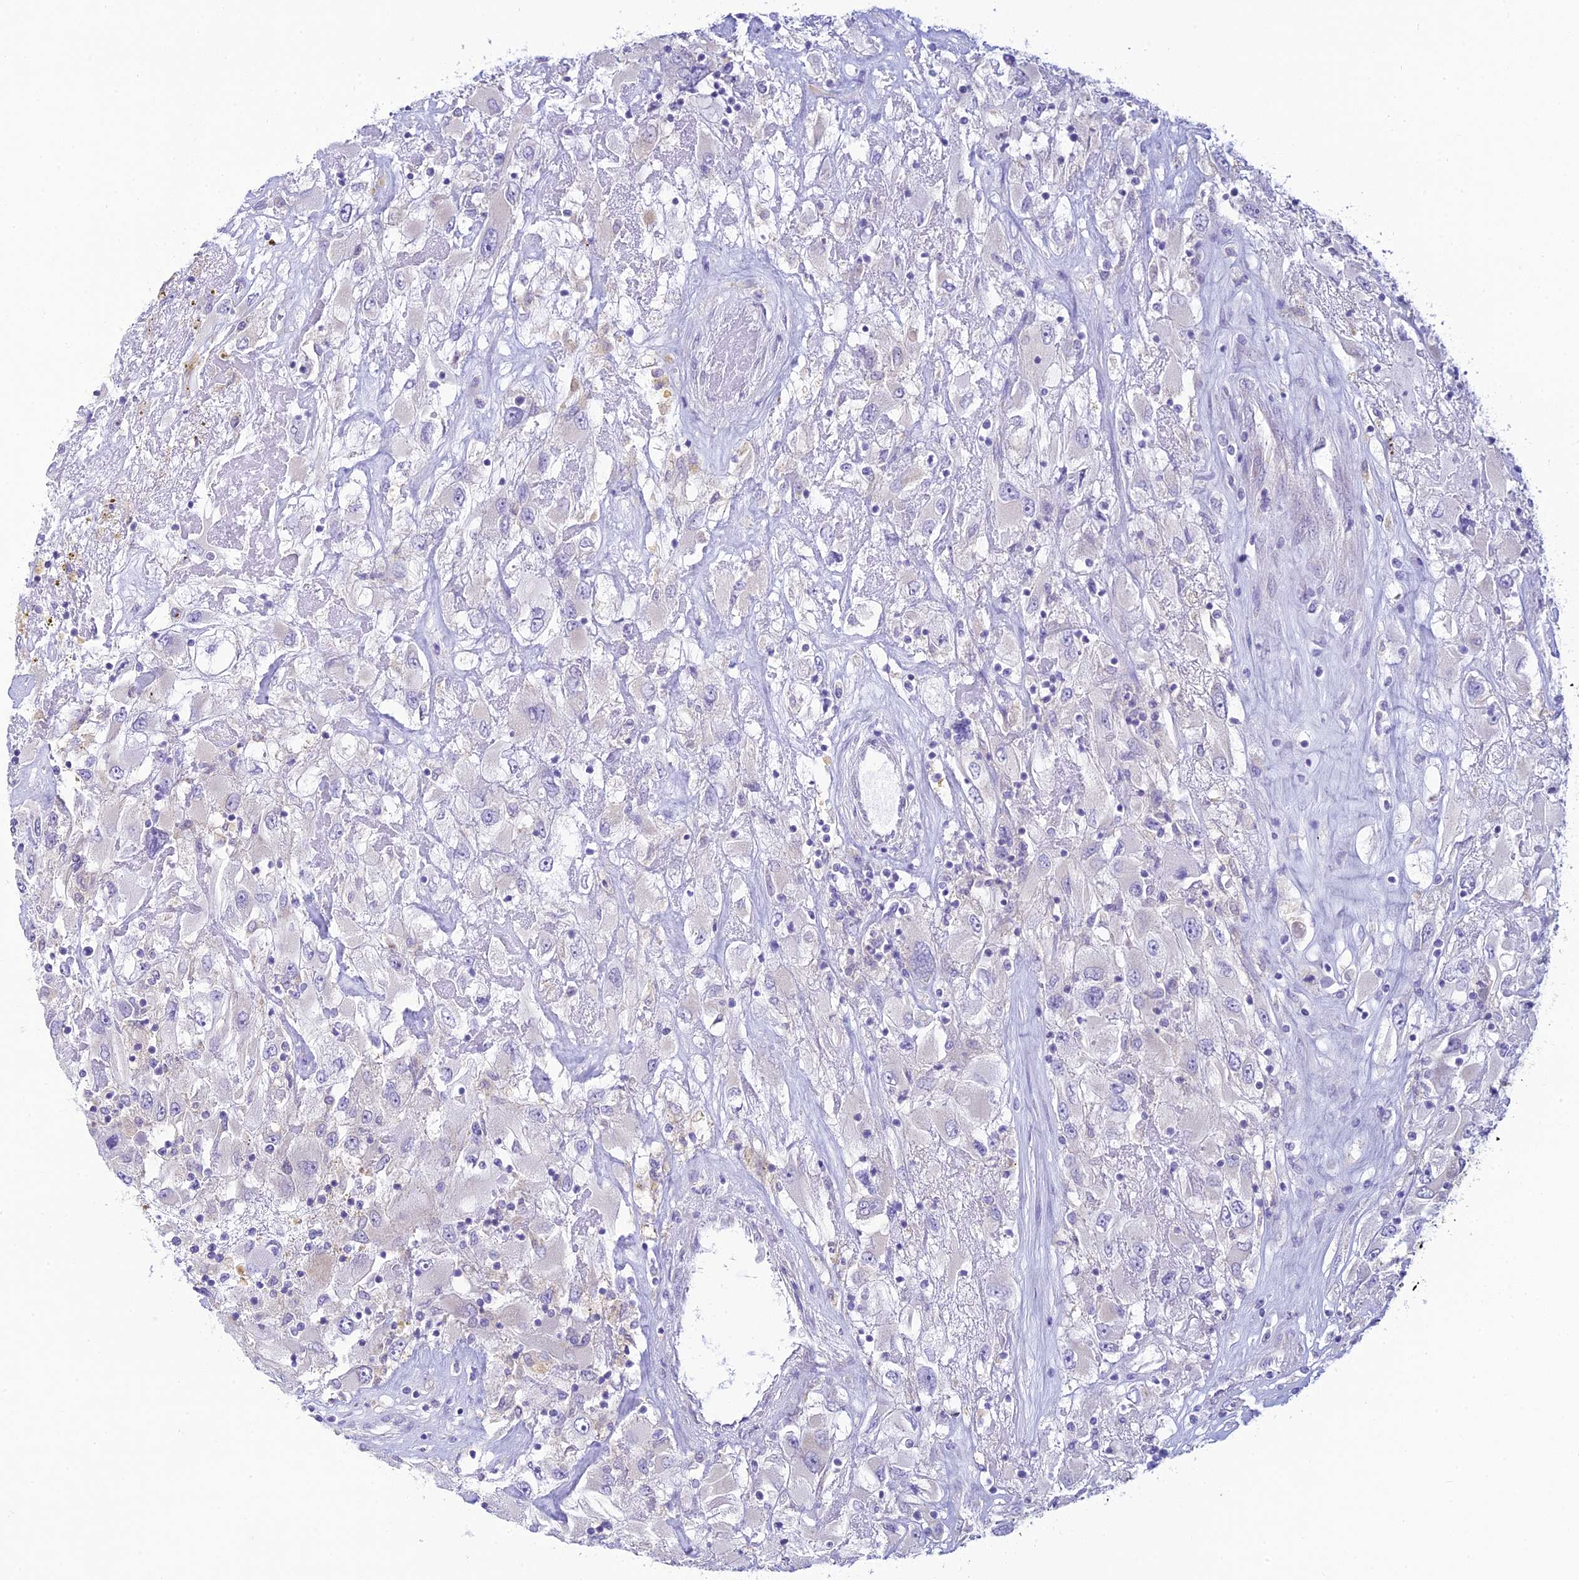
{"staining": {"intensity": "negative", "quantity": "none", "location": "none"}, "tissue": "renal cancer", "cell_type": "Tumor cells", "image_type": "cancer", "snomed": [{"axis": "morphology", "description": "Adenocarcinoma, NOS"}, {"axis": "topography", "description": "Kidney"}], "caption": "Protein analysis of adenocarcinoma (renal) reveals no significant staining in tumor cells.", "gene": "SKIC8", "patient": {"sex": "female", "age": 52}}